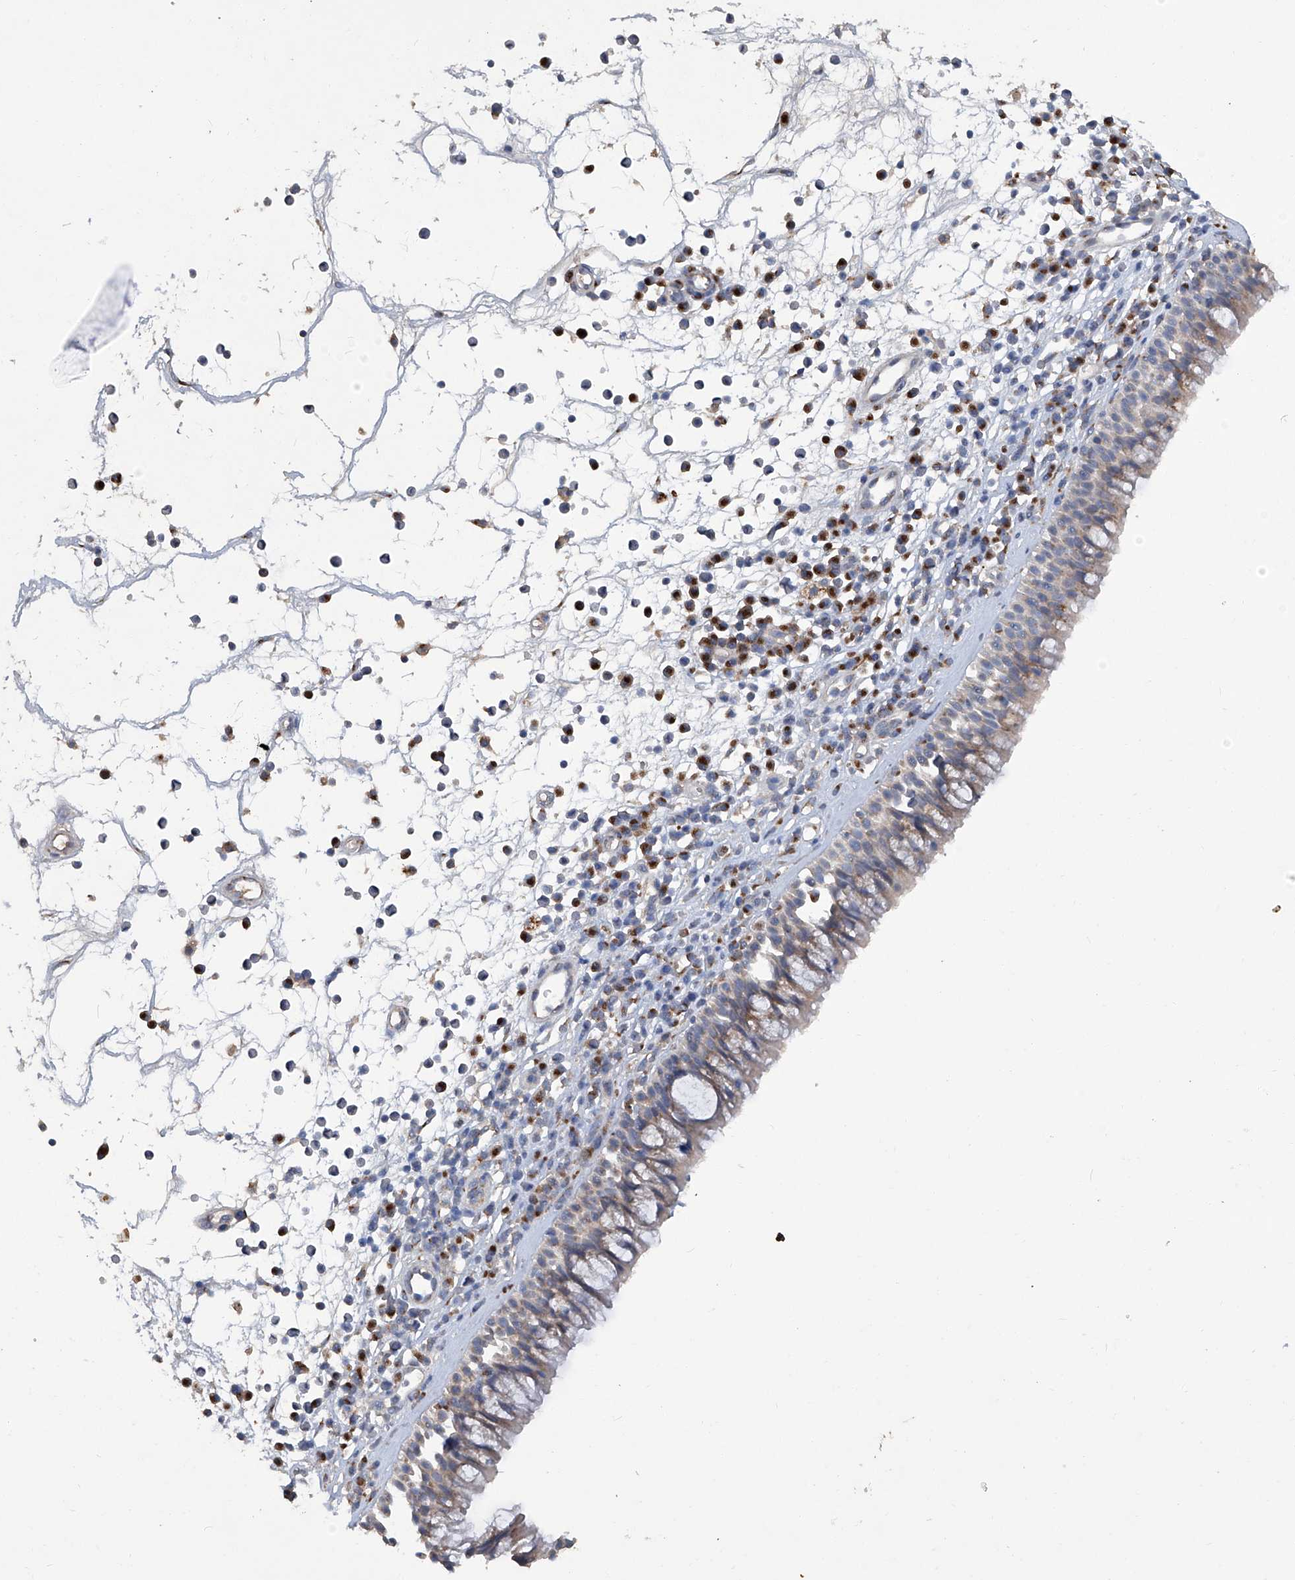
{"staining": {"intensity": "negative", "quantity": "none", "location": "none"}, "tissue": "nasopharynx", "cell_type": "Respiratory epithelial cells", "image_type": "normal", "snomed": [{"axis": "morphology", "description": "Normal tissue, NOS"}, {"axis": "morphology", "description": "Inflammation, NOS"}, {"axis": "morphology", "description": "Malignant melanoma, Metastatic site"}, {"axis": "topography", "description": "Nasopharynx"}], "caption": "Immunohistochemical staining of benign nasopharynx displays no significant positivity in respiratory epithelial cells. Nuclei are stained in blue.", "gene": "PCSK5", "patient": {"sex": "male", "age": 70}}